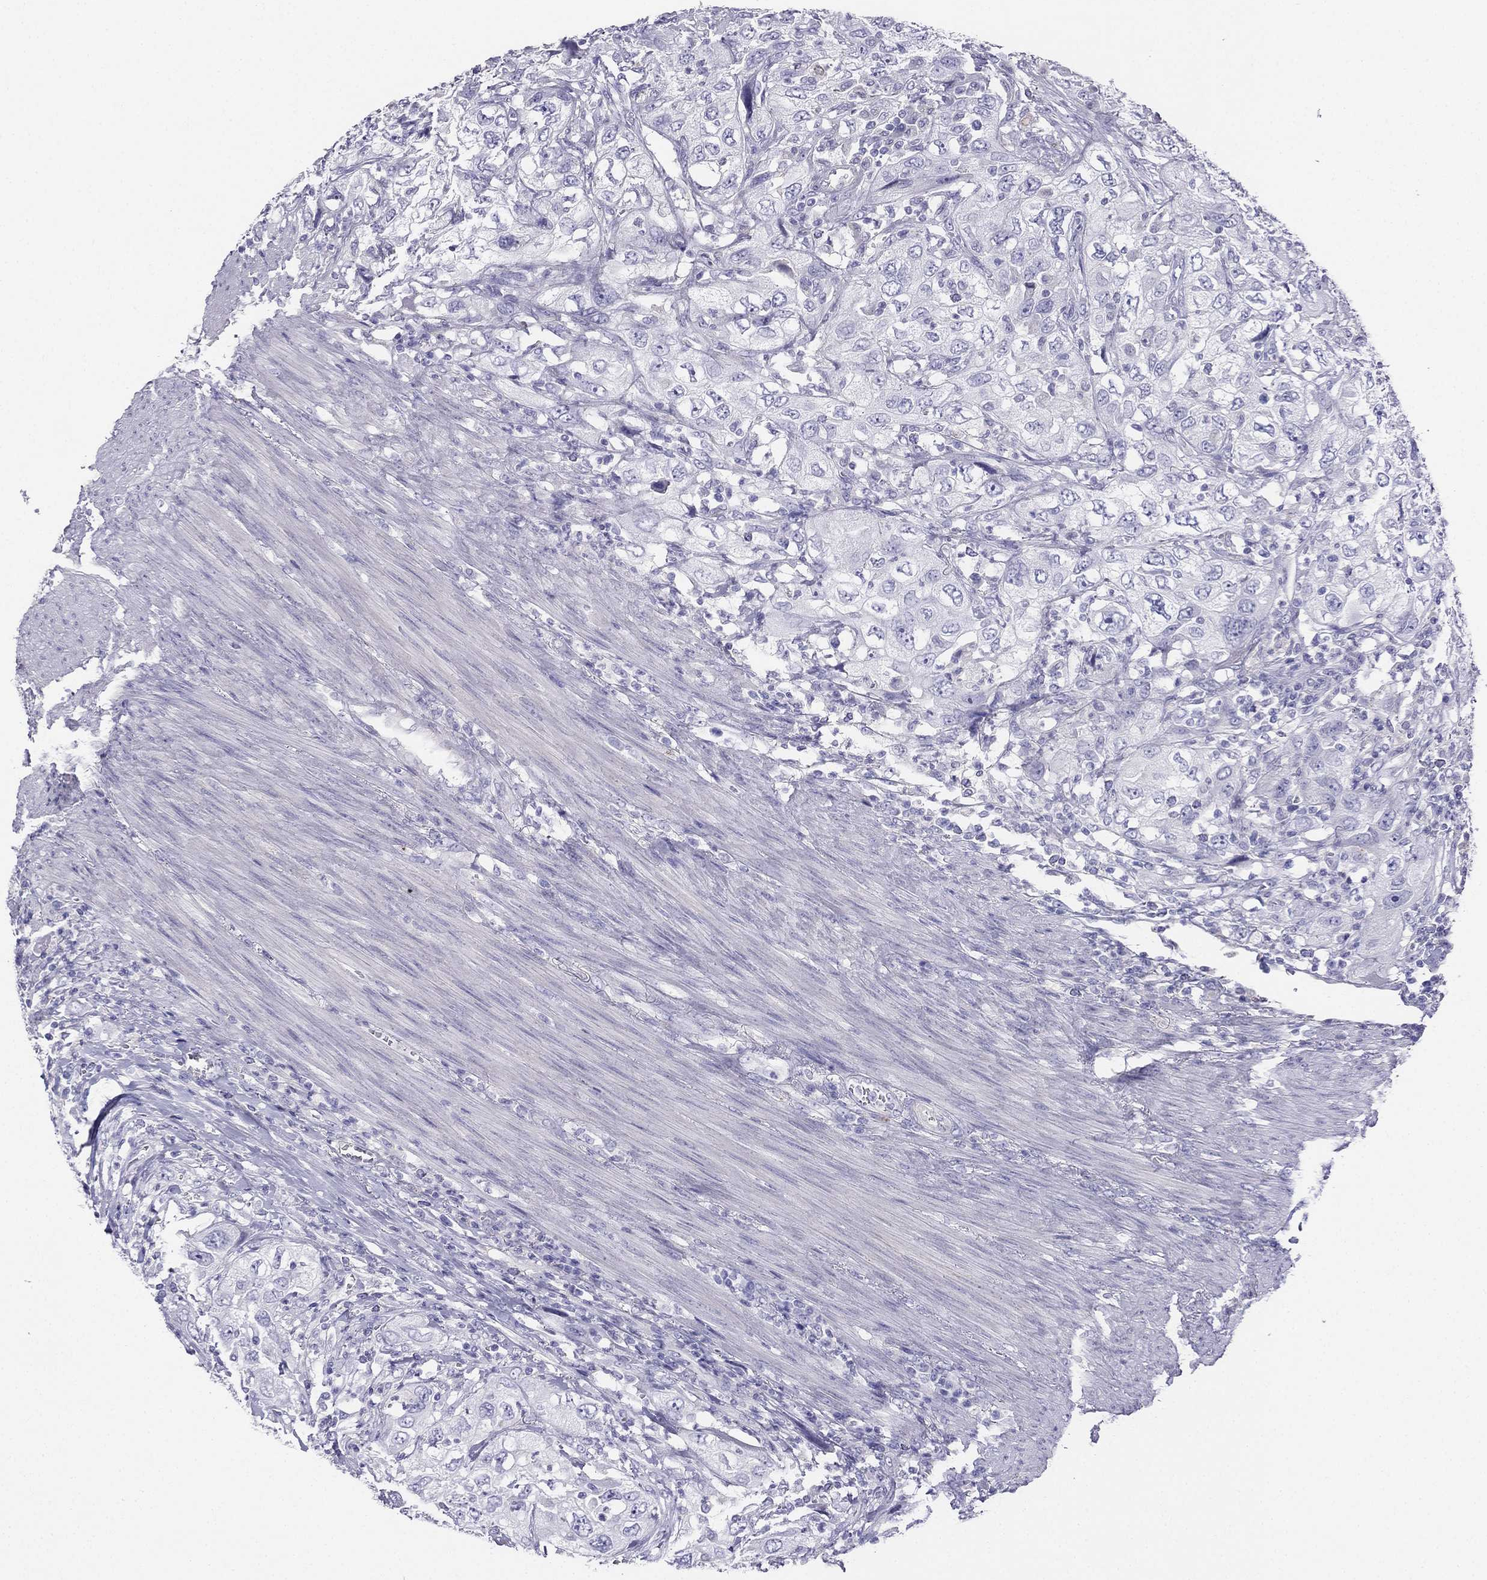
{"staining": {"intensity": "negative", "quantity": "none", "location": "none"}, "tissue": "urothelial cancer", "cell_type": "Tumor cells", "image_type": "cancer", "snomed": [{"axis": "morphology", "description": "Urothelial carcinoma, High grade"}, {"axis": "topography", "description": "Urinary bladder"}], "caption": "Photomicrograph shows no significant protein positivity in tumor cells of urothelial cancer.", "gene": "ALOXE3", "patient": {"sex": "male", "age": 76}}